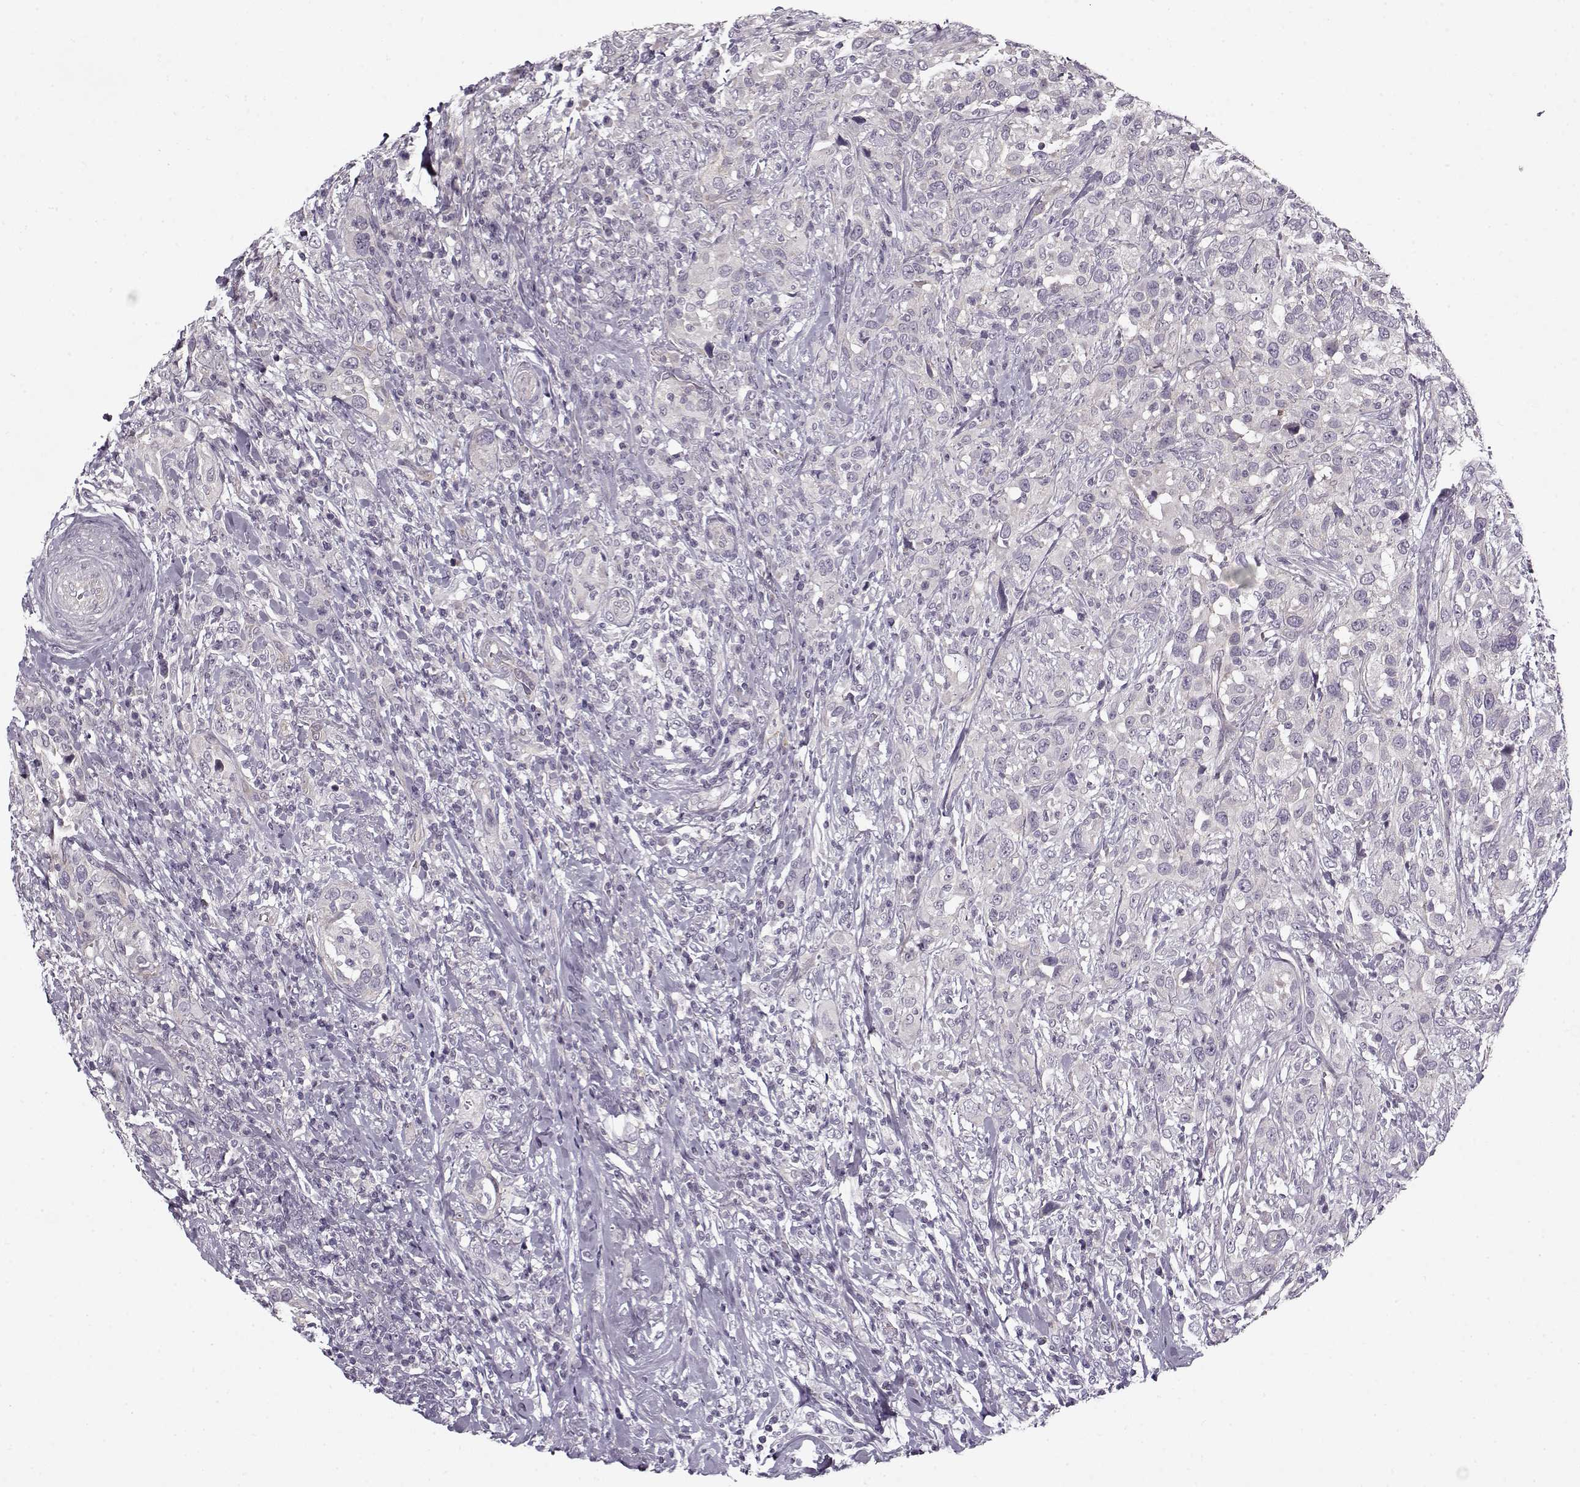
{"staining": {"intensity": "negative", "quantity": "none", "location": "none"}, "tissue": "urothelial cancer", "cell_type": "Tumor cells", "image_type": "cancer", "snomed": [{"axis": "morphology", "description": "Urothelial carcinoma, NOS"}, {"axis": "morphology", "description": "Urothelial carcinoma, High grade"}, {"axis": "topography", "description": "Urinary bladder"}], "caption": "This histopathology image is of urothelial cancer stained with IHC to label a protein in brown with the nuclei are counter-stained blue. There is no expression in tumor cells. The staining was performed using DAB to visualize the protein expression in brown, while the nuclei were stained in blue with hematoxylin (Magnification: 20x).", "gene": "PNMT", "patient": {"sex": "female", "age": 64}}